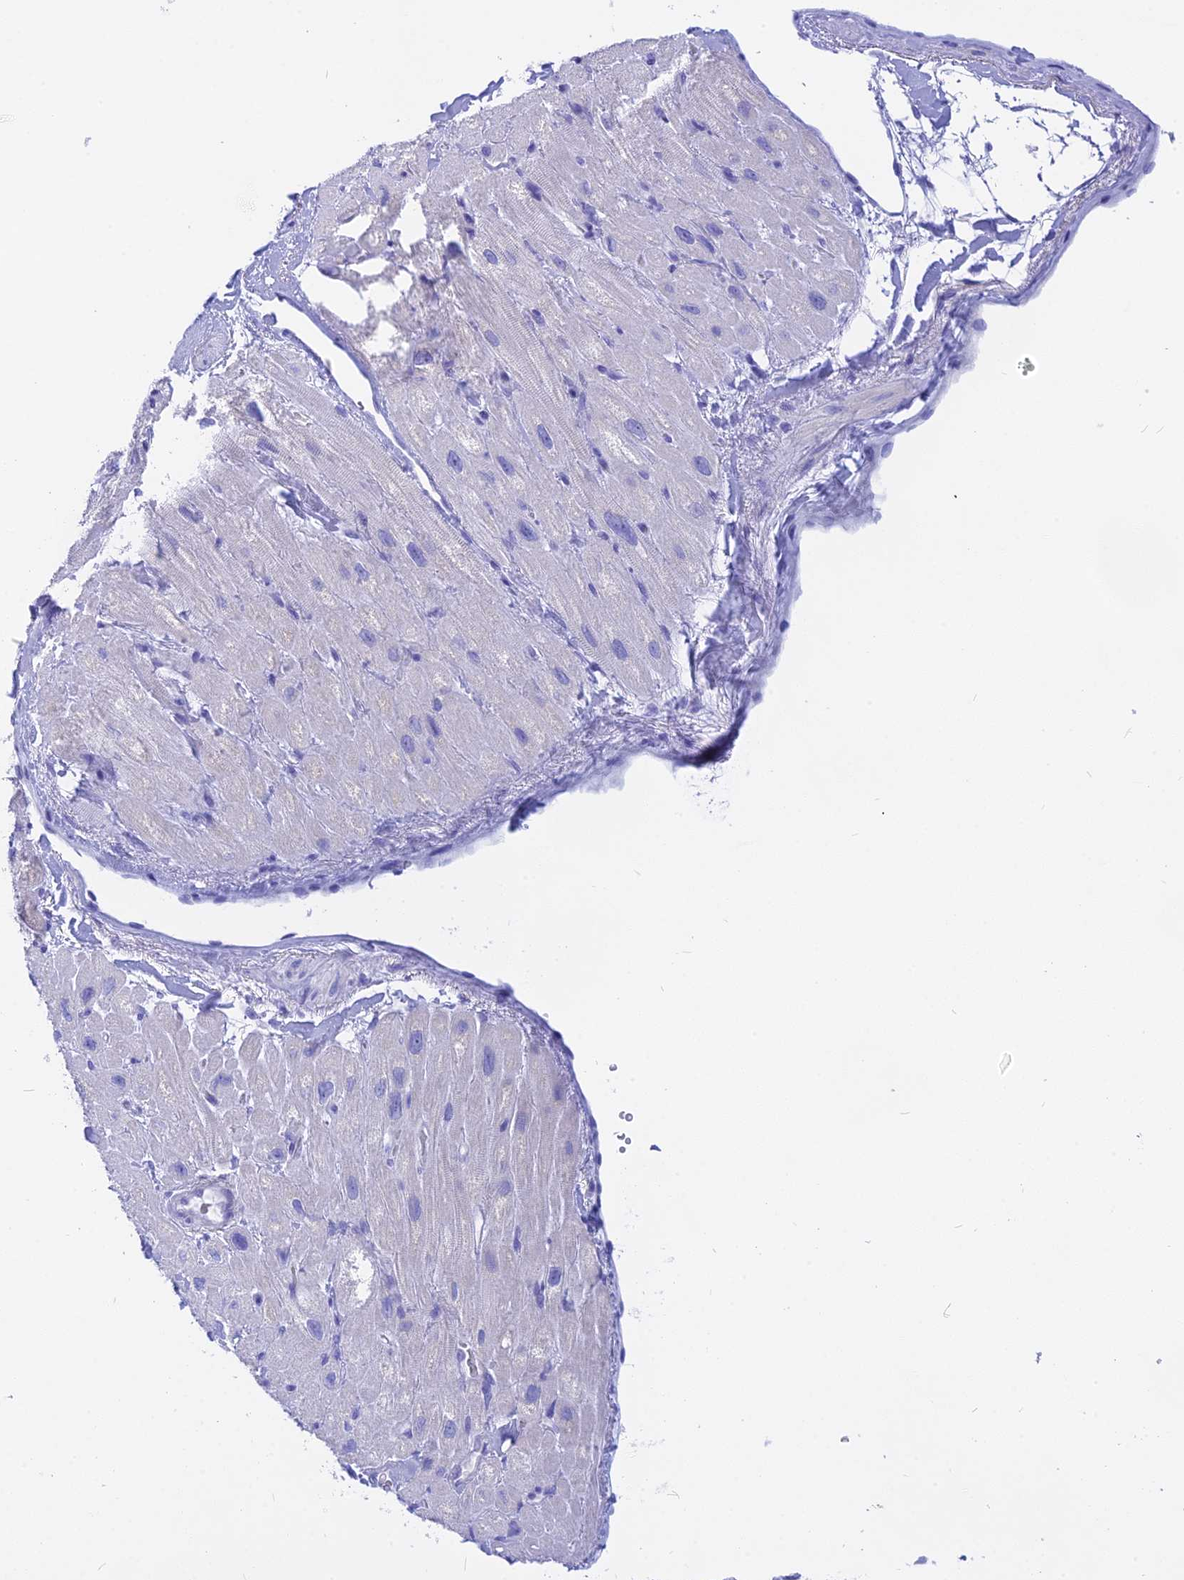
{"staining": {"intensity": "weak", "quantity": "<25%", "location": "cytoplasmic/membranous"}, "tissue": "heart muscle", "cell_type": "Cardiomyocytes", "image_type": "normal", "snomed": [{"axis": "morphology", "description": "Normal tissue, NOS"}, {"axis": "topography", "description": "Heart"}], "caption": "Micrograph shows no protein positivity in cardiomyocytes of benign heart muscle.", "gene": "ISCA1", "patient": {"sex": "male", "age": 65}}